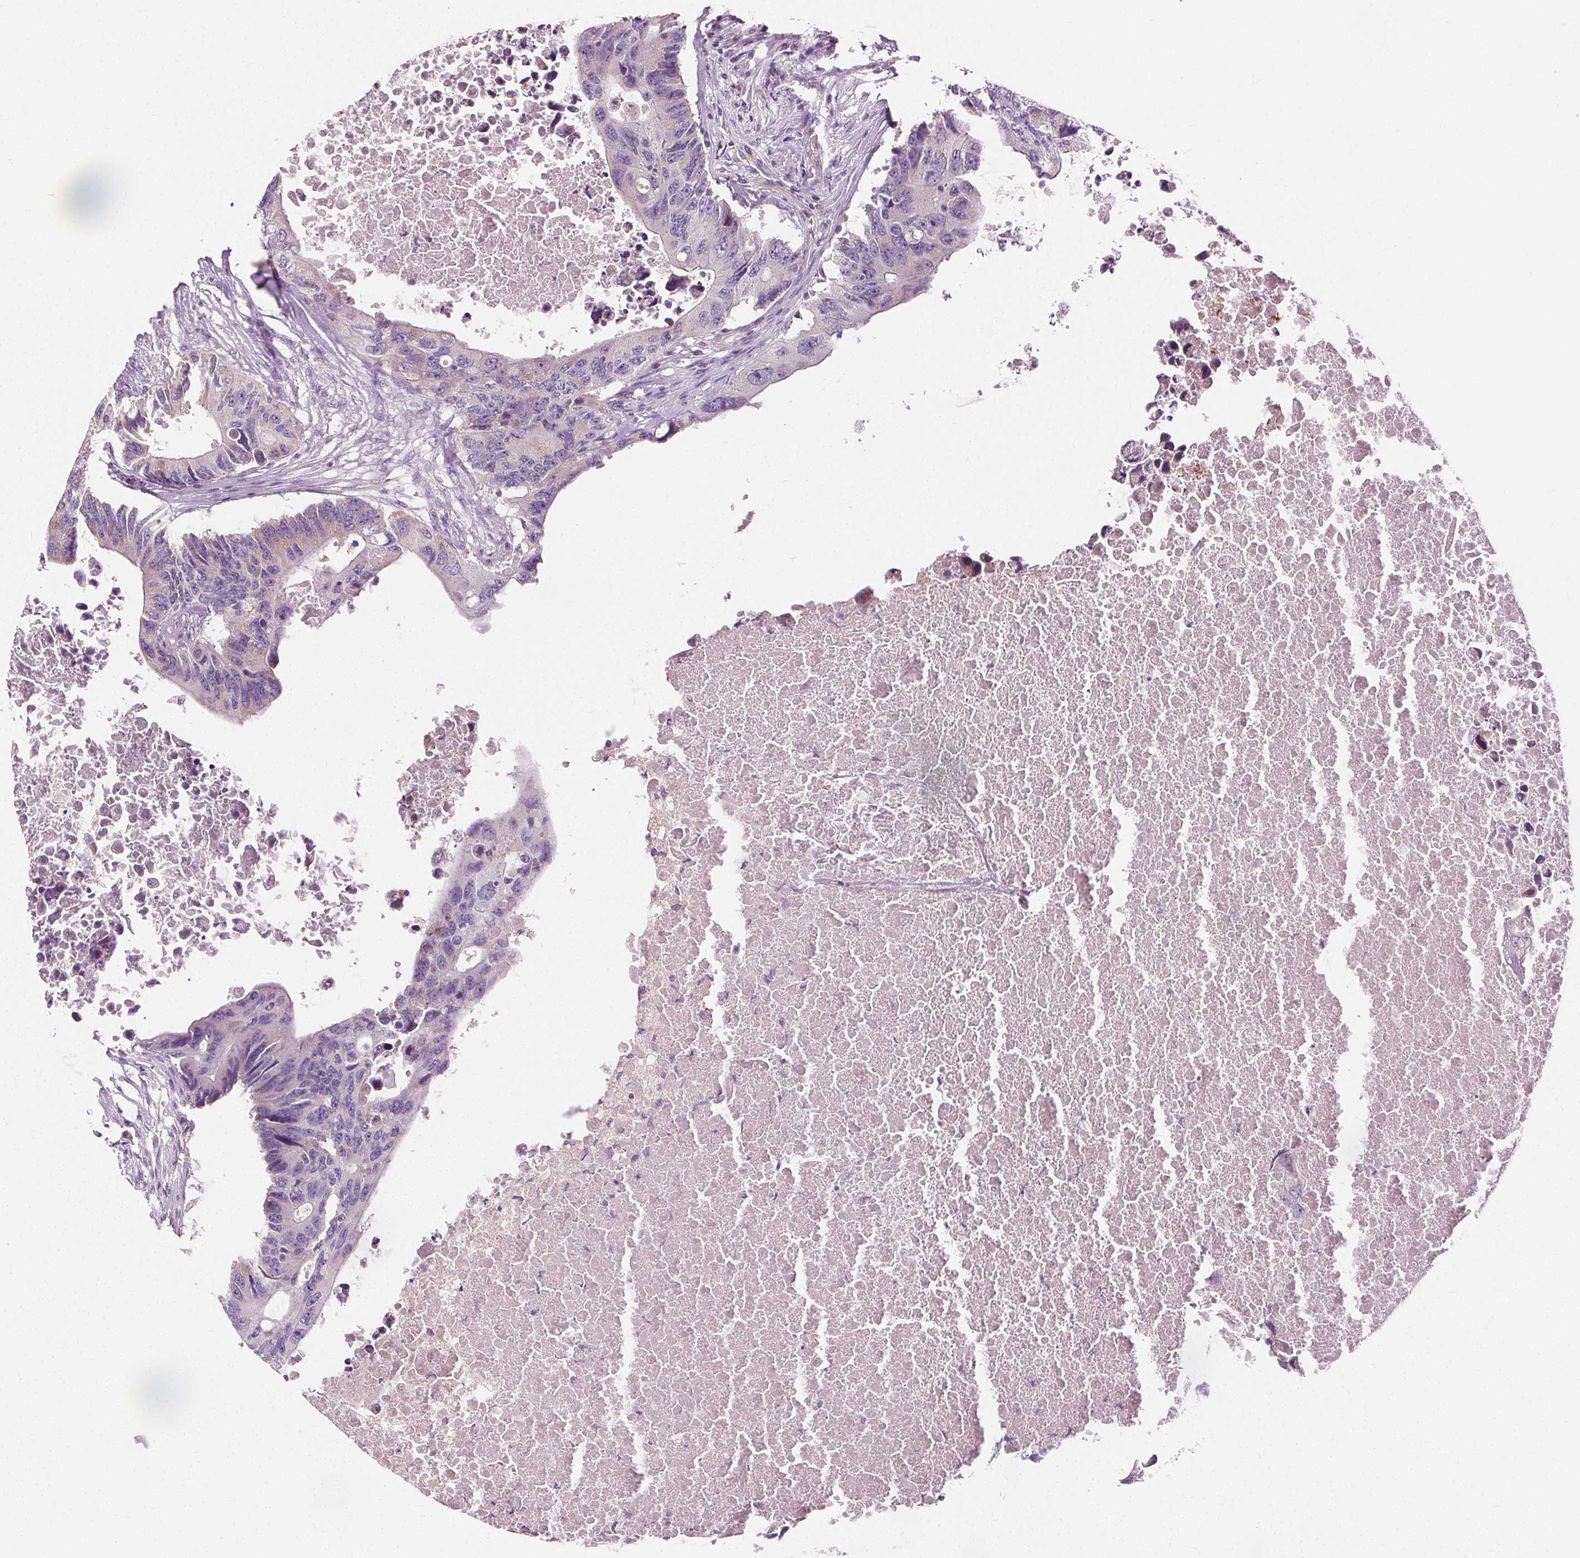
{"staining": {"intensity": "negative", "quantity": "none", "location": "none"}, "tissue": "colorectal cancer", "cell_type": "Tumor cells", "image_type": "cancer", "snomed": [{"axis": "morphology", "description": "Adenocarcinoma, NOS"}, {"axis": "topography", "description": "Colon"}], "caption": "Immunohistochemistry (IHC) histopathology image of neoplastic tissue: human colorectal cancer stained with DAB (3,3'-diaminobenzidine) reveals no significant protein expression in tumor cells.", "gene": "RAB20", "patient": {"sex": "male", "age": 71}}